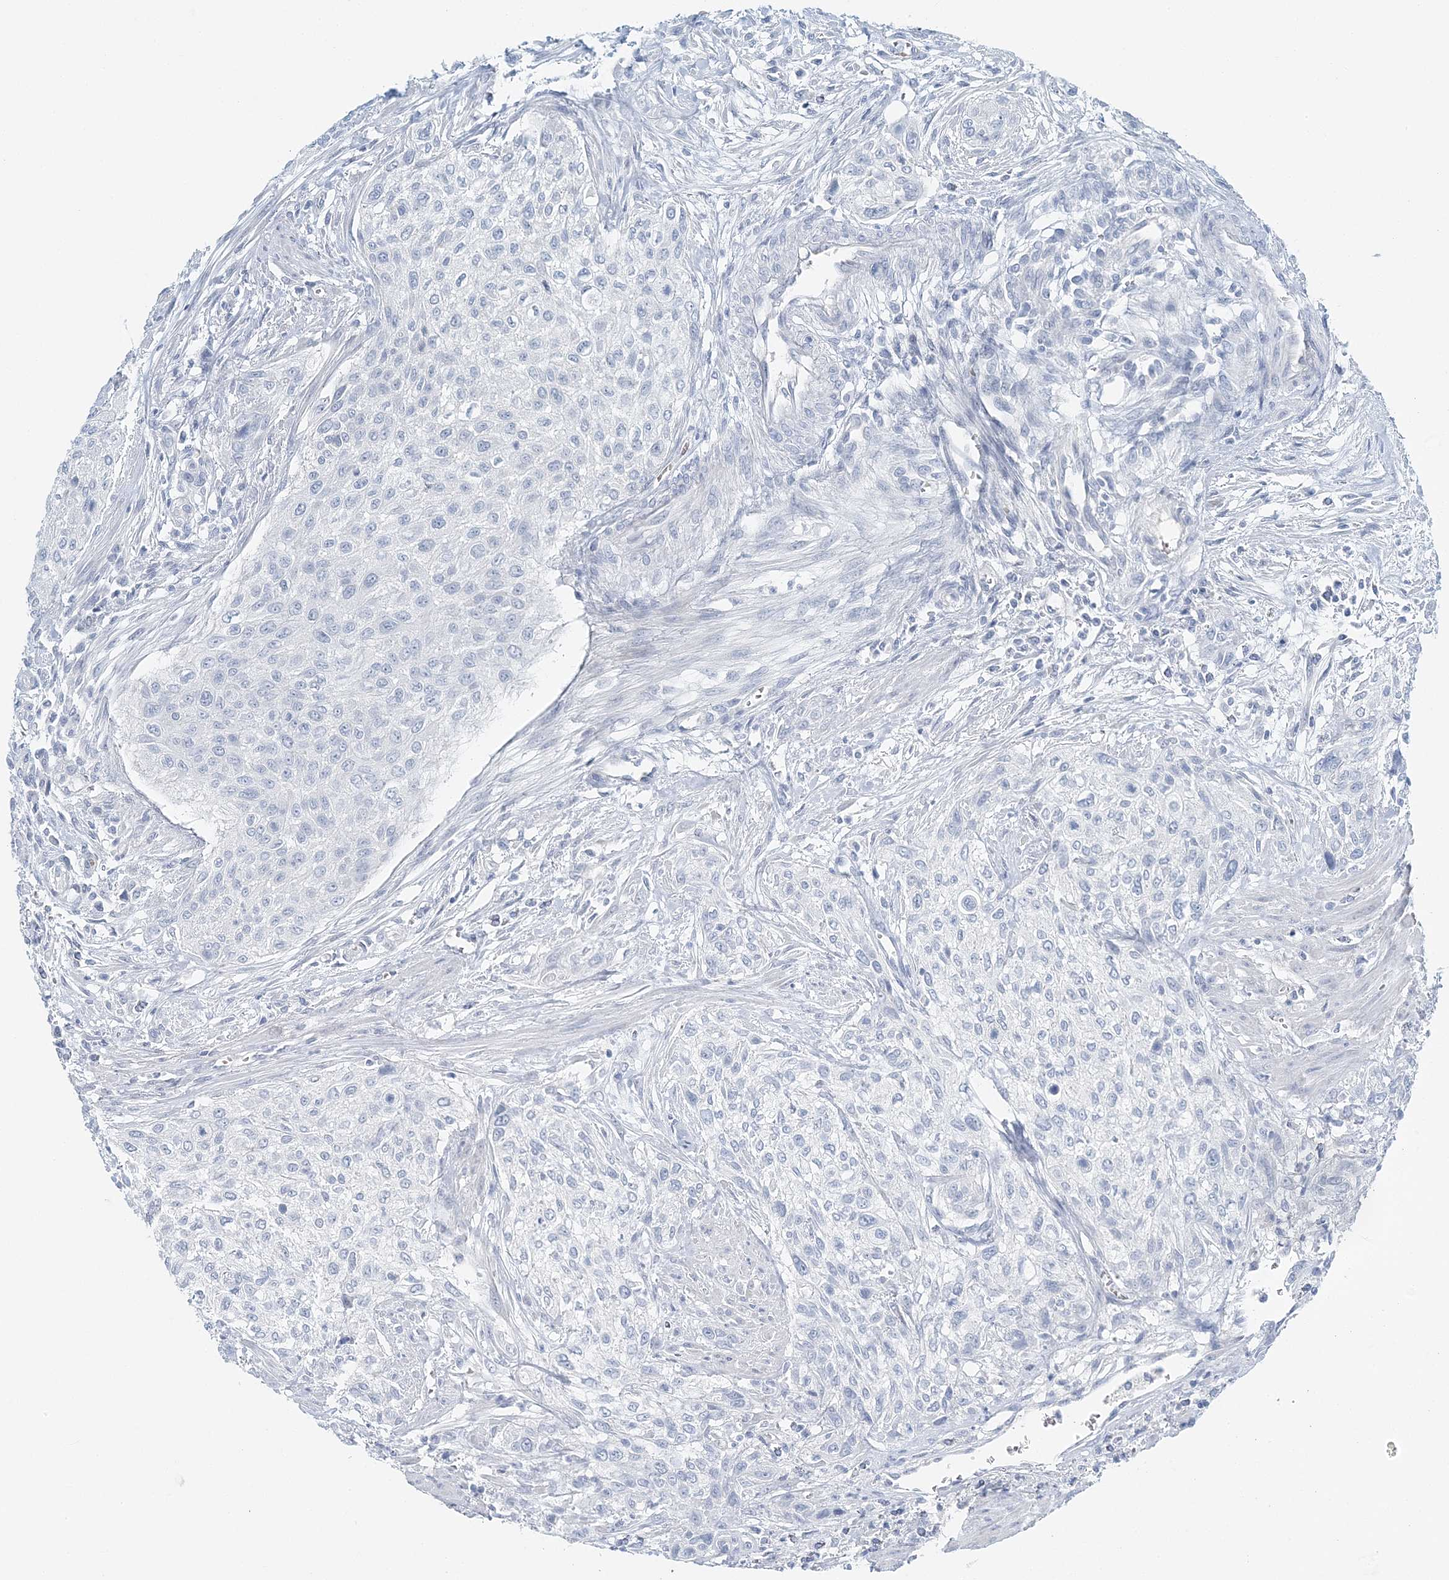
{"staining": {"intensity": "negative", "quantity": "none", "location": "none"}, "tissue": "urothelial cancer", "cell_type": "Tumor cells", "image_type": "cancer", "snomed": [{"axis": "morphology", "description": "Urothelial carcinoma, High grade"}, {"axis": "topography", "description": "Urinary bladder"}], "caption": "A micrograph of urothelial cancer stained for a protein displays no brown staining in tumor cells.", "gene": "VILL", "patient": {"sex": "male", "age": 35}}